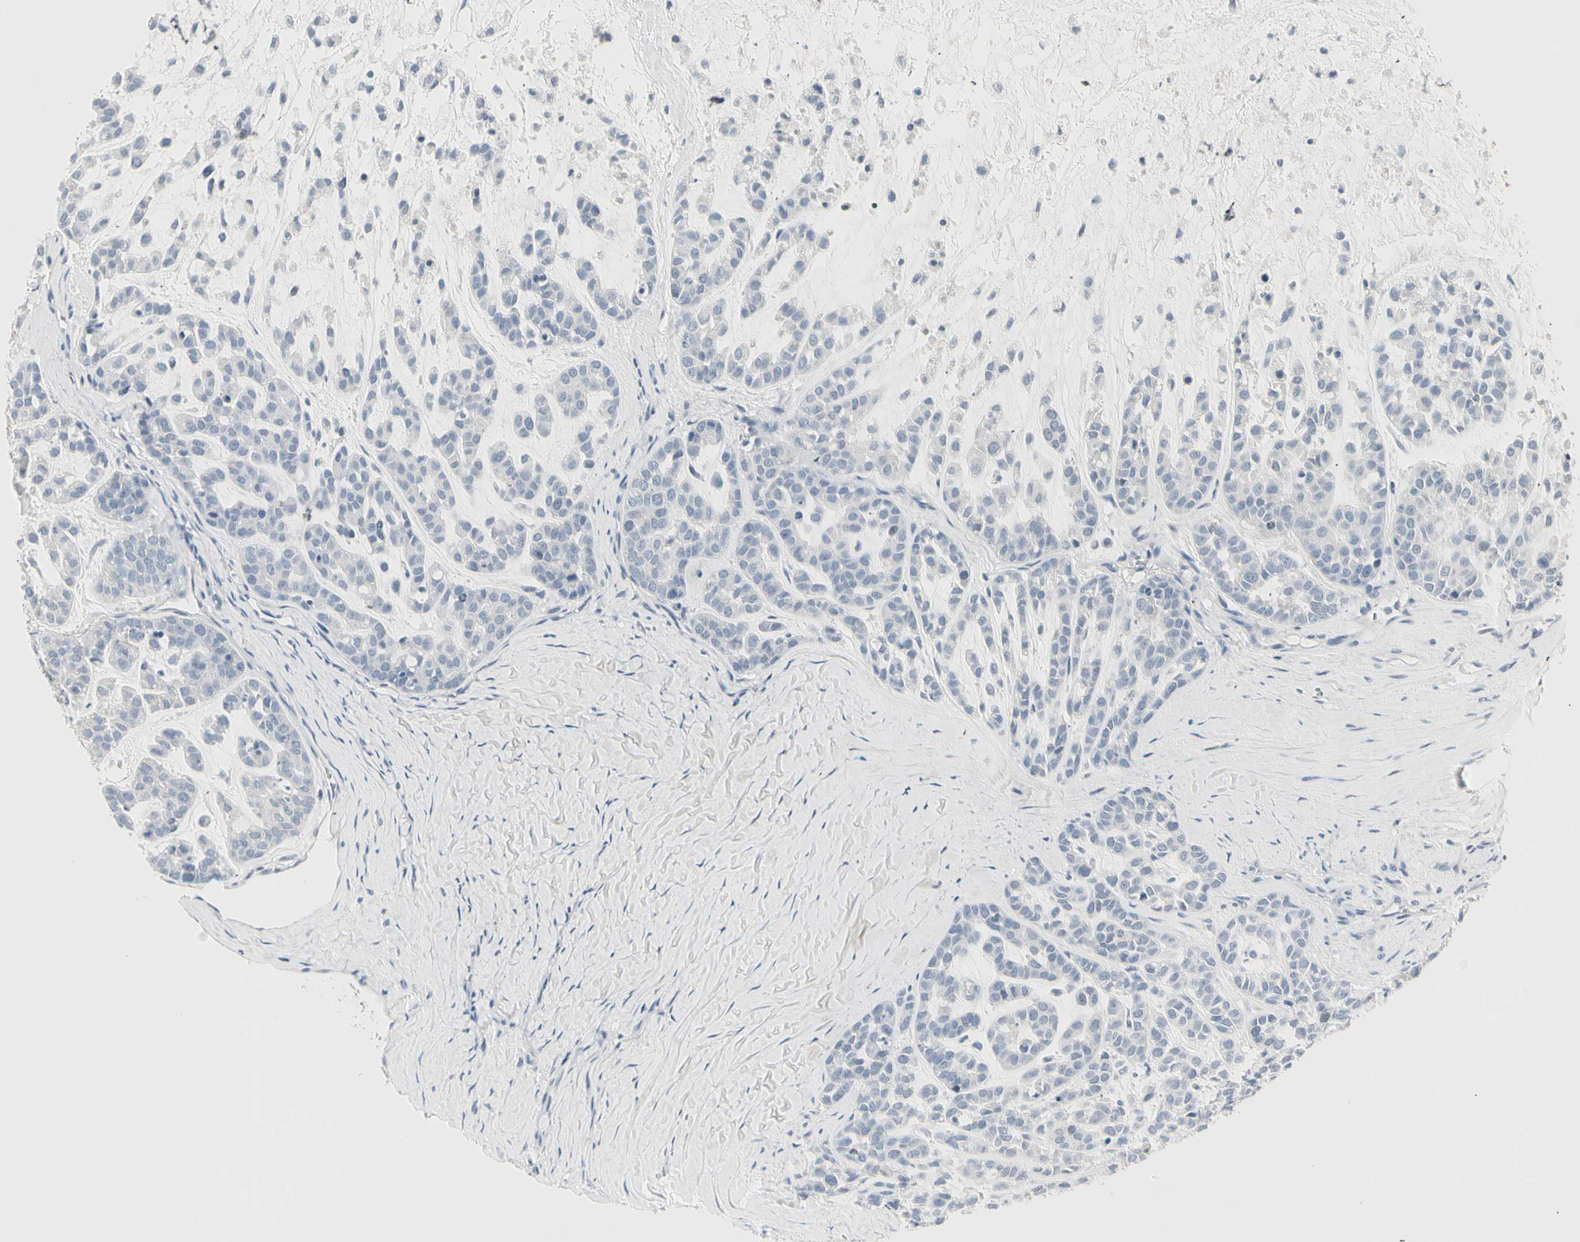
{"staining": {"intensity": "negative", "quantity": "none", "location": "none"}, "tissue": "head and neck cancer", "cell_type": "Tumor cells", "image_type": "cancer", "snomed": [{"axis": "morphology", "description": "Adenocarcinoma, NOS"}, {"axis": "morphology", "description": "Adenoma, NOS"}, {"axis": "topography", "description": "Head-Neck"}], "caption": "Protein analysis of head and neck cancer (adenocarcinoma) displays no significant expression in tumor cells.", "gene": "DMPK", "patient": {"sex": "female", "age": 55}}